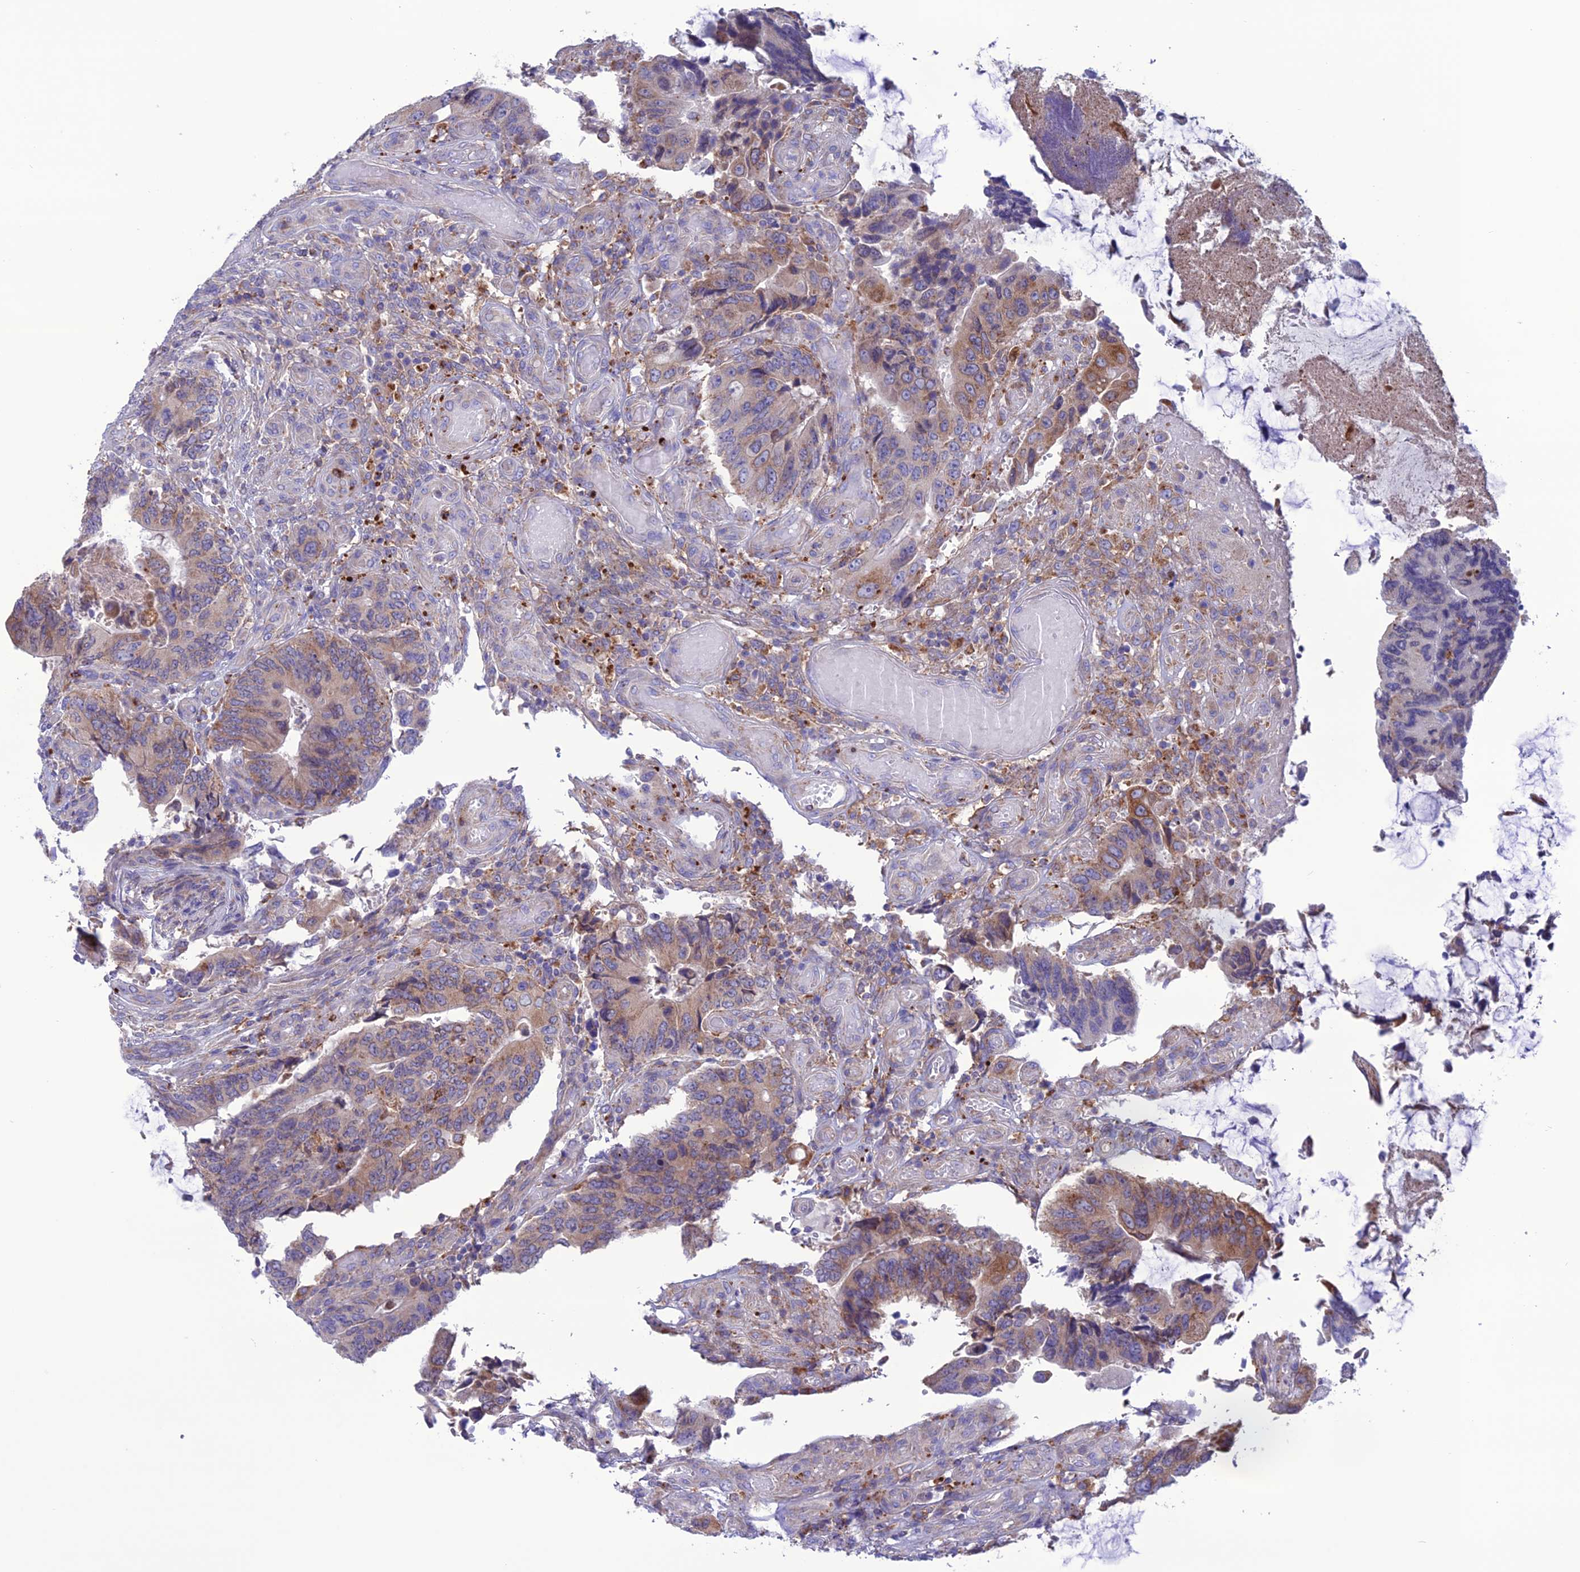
{"staining": {"intensity": "moderate", "quantity": "25%-75%", "location": "cytoplasmic/membranous"}, "tissue": "colorectal cancer", "cell_type": "Tumor cells", "image_type": "cancer", "snomed": [{"axis": "morphology", "description": "Adenocarcinoma, NOS"}, {"axis": "topography", "description": "Colon"}], "caption": "This is an image of immunohistochemistry (IHC) staining of colorectal cancer (adenocarcinoma), which shows moderate expression in the cytoplasmic/membranous of tumor cells.", "gene": "CLCN7", "patient": {"sex": "male", "age": 87}}